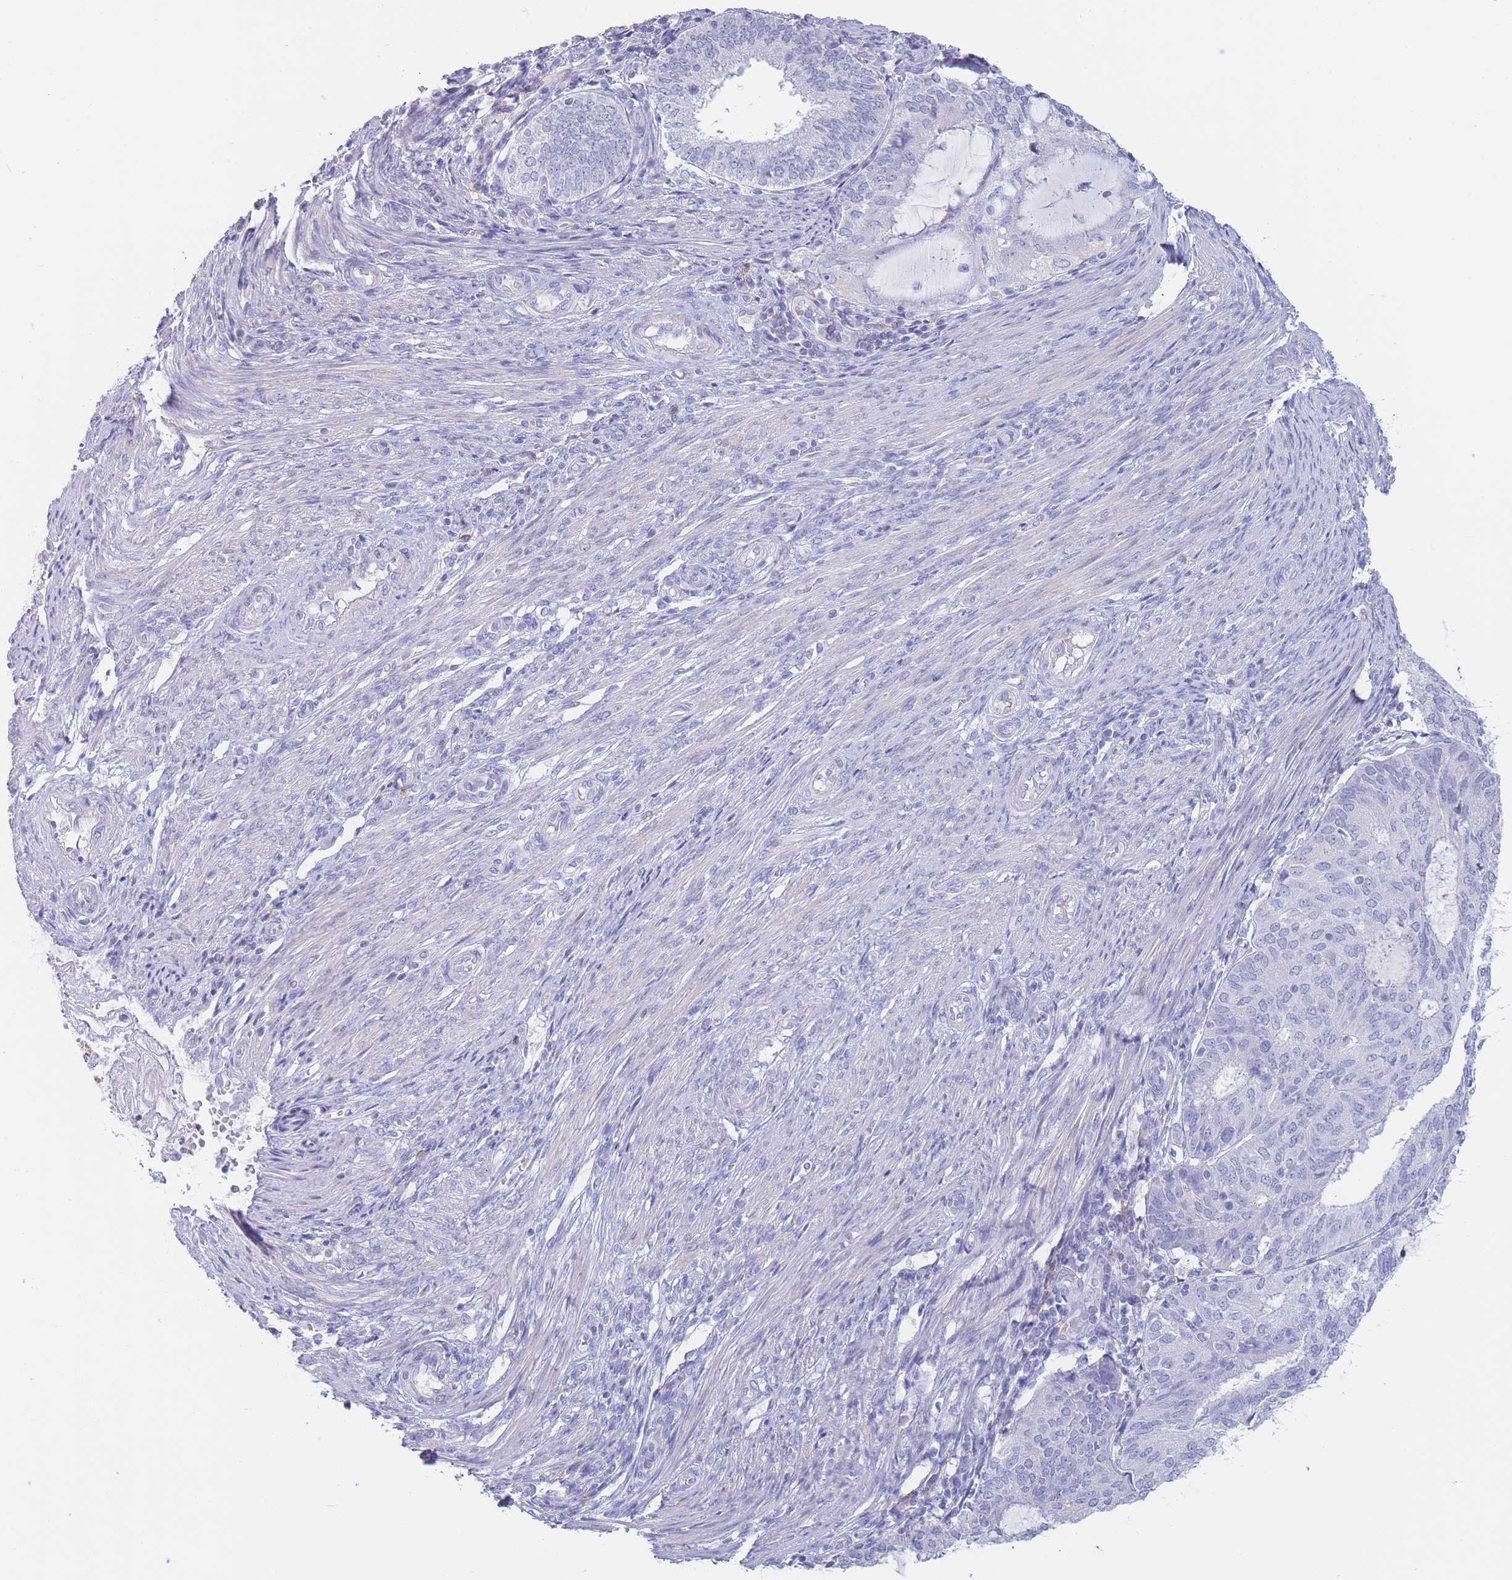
{"staining": {"intensity": "negative", "quantity": "none", "location": "none"}, "tissue": "endometrial cancer", "cell_type": "Tumor cells", "image_type": "cancer", "snomed": [{"axis": "morphology", "description": "Adenocarcinoma, NOS"}, {"axis": "topography", "description": "Endometrium"}], "caption": "Human adenocarcinoma (endometrial) stained for a protein using IHC exhibits no expression in tumor cells.", "gene": "CD37", "patient": {"sex": "female", "age": 81}}